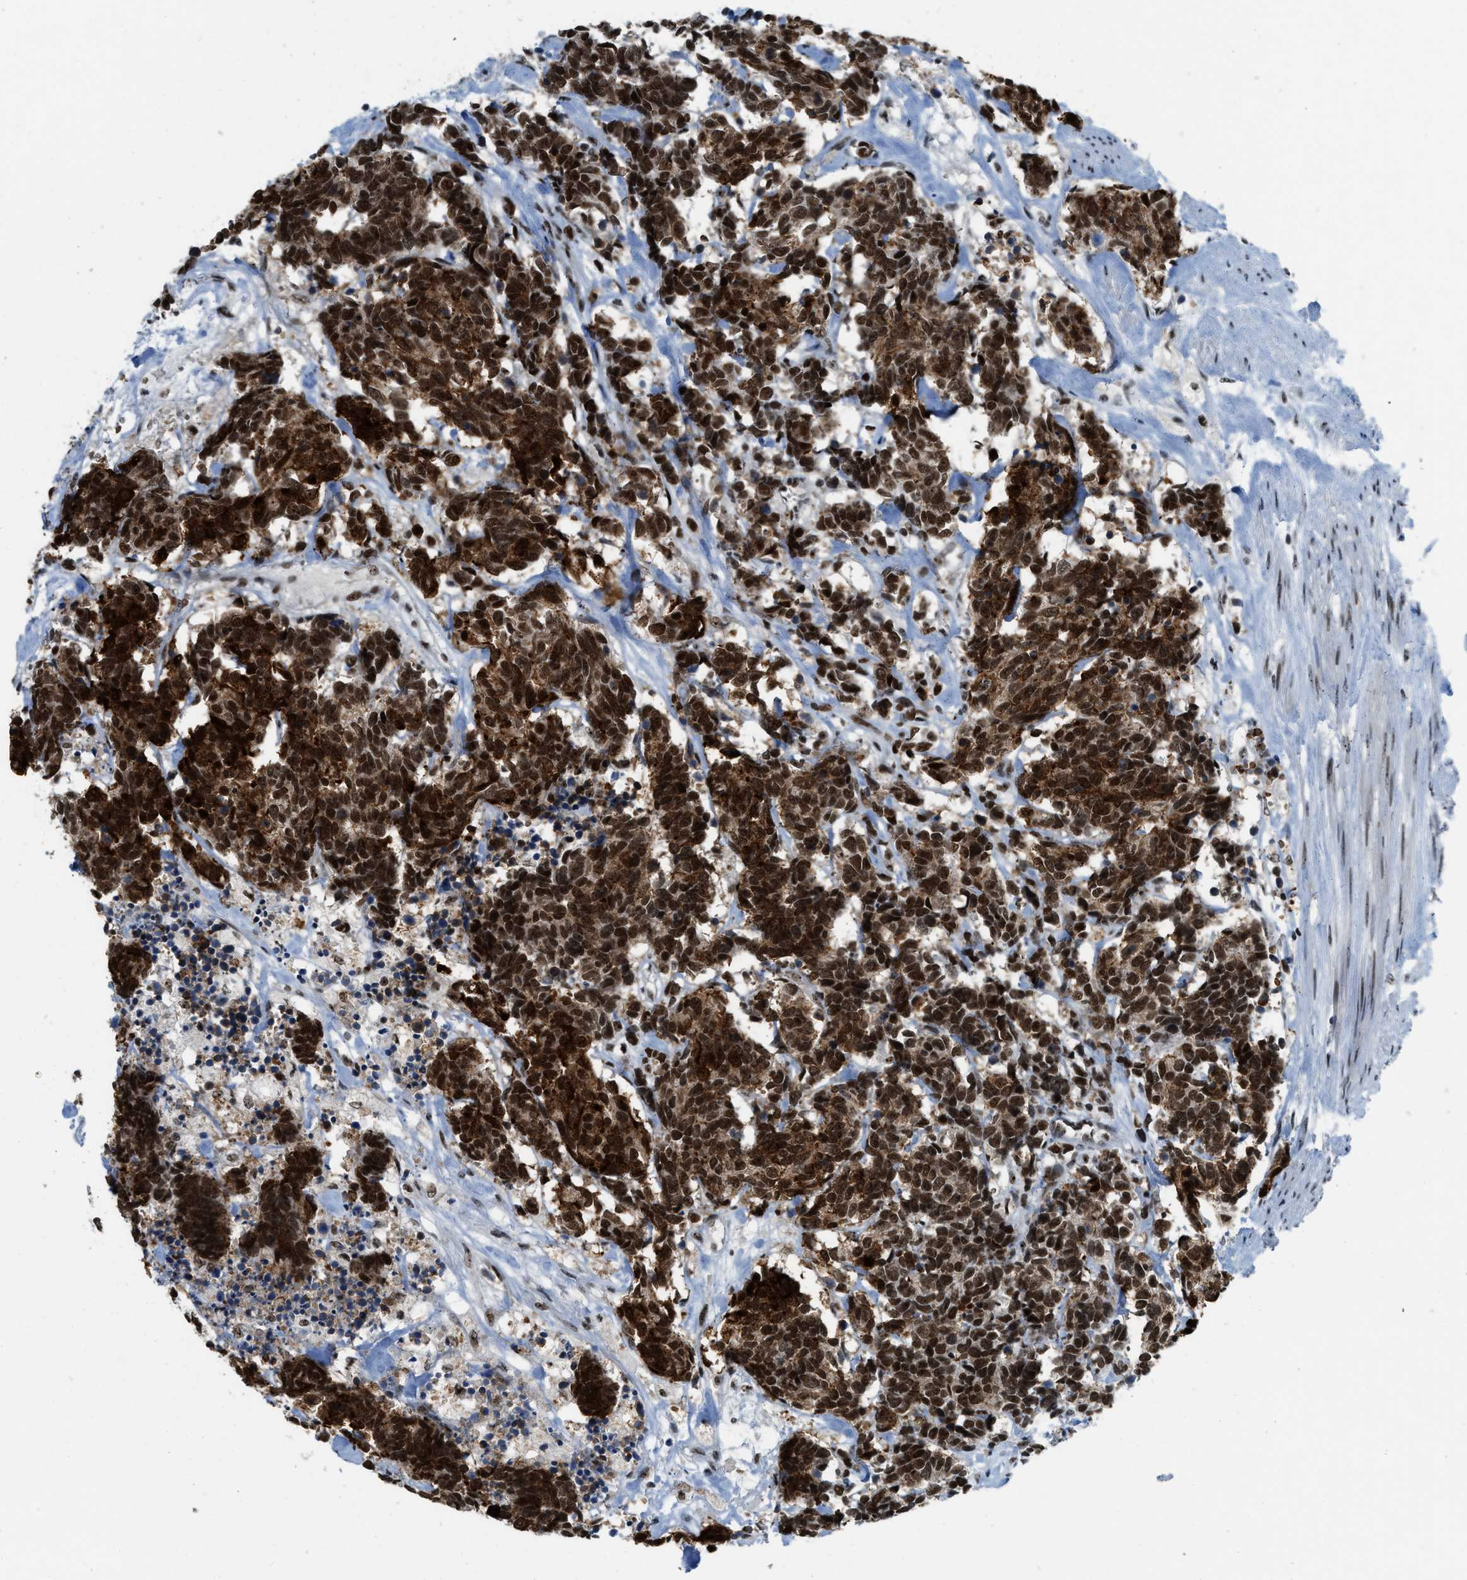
{"staining": {"intensity": "strong", "quantity": ">75%", "location": "cytoplasmic/membranous,nuclear"}, "tissue": "carcinoid", "cell_type": "Tumor cells", "image_type": "cancer", "snomed": [{"axis": "morphology", "description": "Carcinoma, NOS"}, {"axis": "morphology", "description": "Carcinoid, malignant, NOS"}, {"axis": "topography", "description": "Urinary bladder"}], "caption": "Protein positivity by IHC shows strong cytoplasmic/membranous and nuclear staining in approximately >75% of tumor cells in carcinoid. (DAB (3,3'-diaminobenzidine) IHC, brown staining for protein, blue staining for nuclei).", "gene": "URB1", "patient": {"sex": "male", "age": 57}}